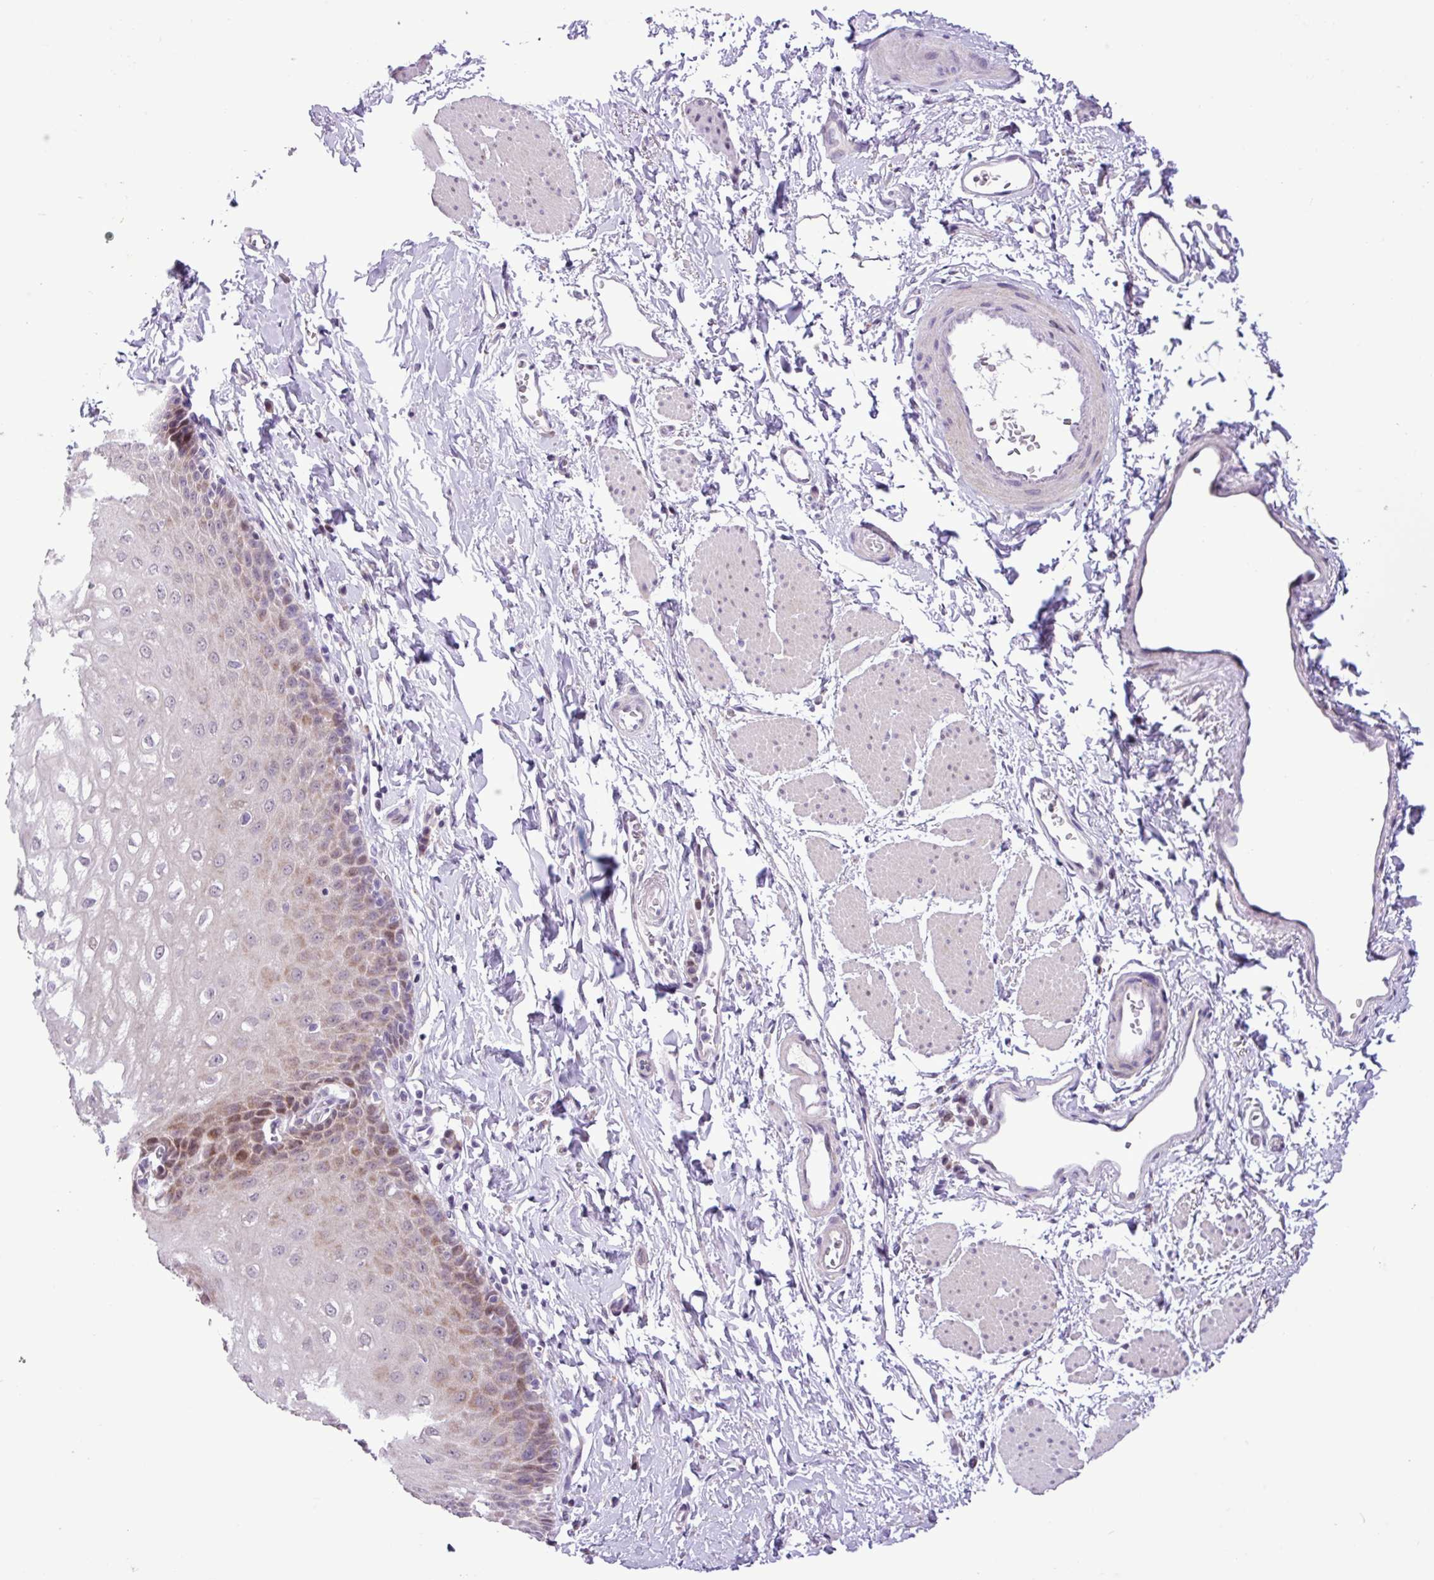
{"staining": {"intensity": "moderate", "quantity": "25%-75%", "location": "nuclear"}, "tissue": "esophagus", "cell_type": "Squamous epithelial cells", "image_type": "normal", "snomed": [{"axis": "morphology", "description": "Normal tissue, NOS"}, {"axis": "topography", "description": "Esophagus"}], "caption": "This histopathology image reveals IHC staining of benign human esophagus, with medium moderate nuclear expression in about 25%-75% of squamous epithelial cells.", "gene": "ZNF354A", "patient": {"sex": "male", "age": 70}}